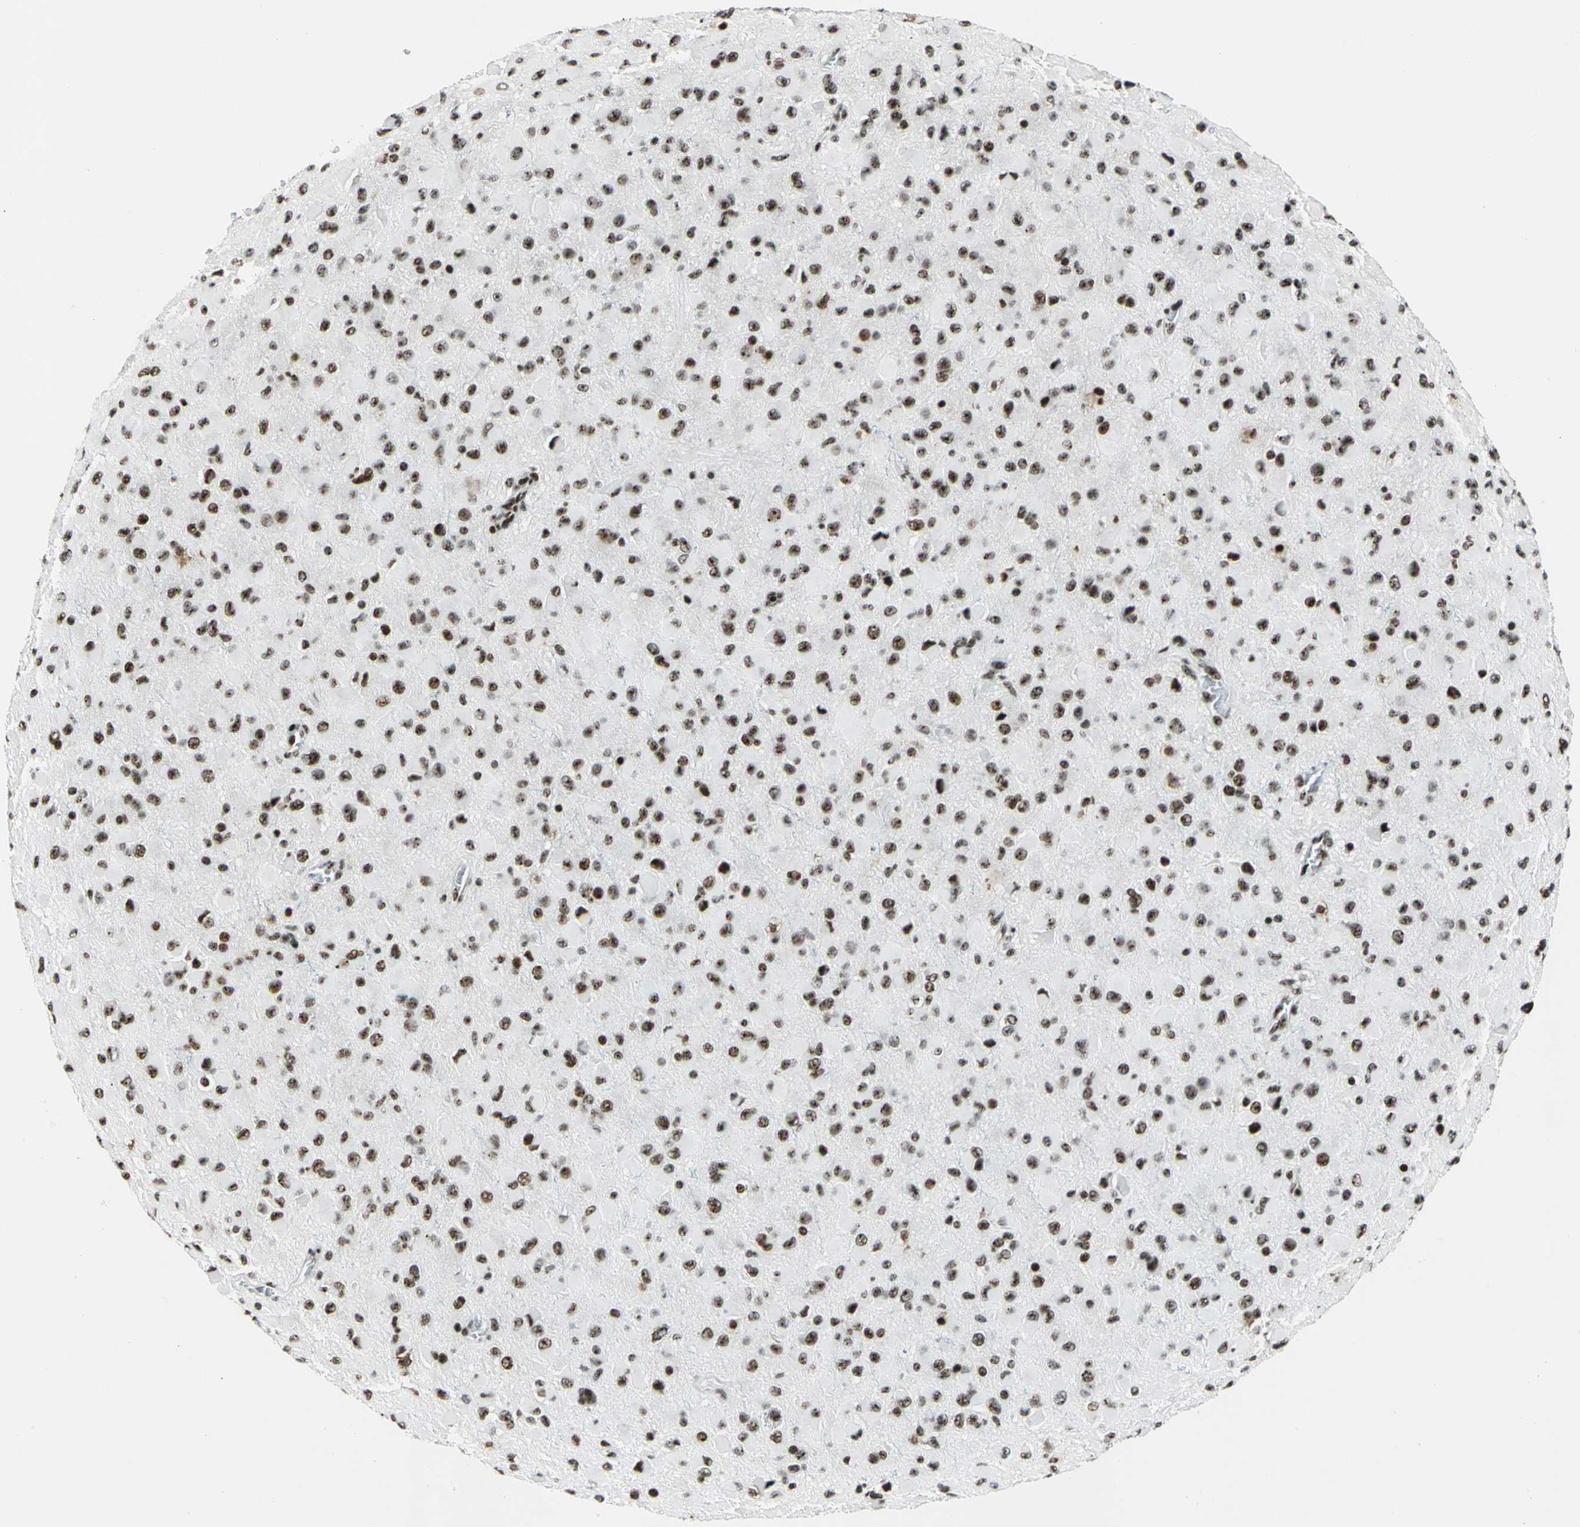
{"staining": {"intensity": "moderate", "quantity": ">75%", "location": "nuclear"}, "tissue": "glioma", "cell_type": "Tumor cells", "image_type": "cancer", "snomed": [{"axis": "morphology", "description": "Glioma, malignant, Low grade"}, {"axis": "topography", "description": "Brain"}], "caption": "An IHC photomicrograph of neoplastic tissue is shown. Protein staining in brown labels moderate nuclear positivity in glioma within tumor cells. (Brightfield microscopy of DAB IHC at high magnification).", "gene": "UBTF", "patient": {"sex": "male", "age": 42}}